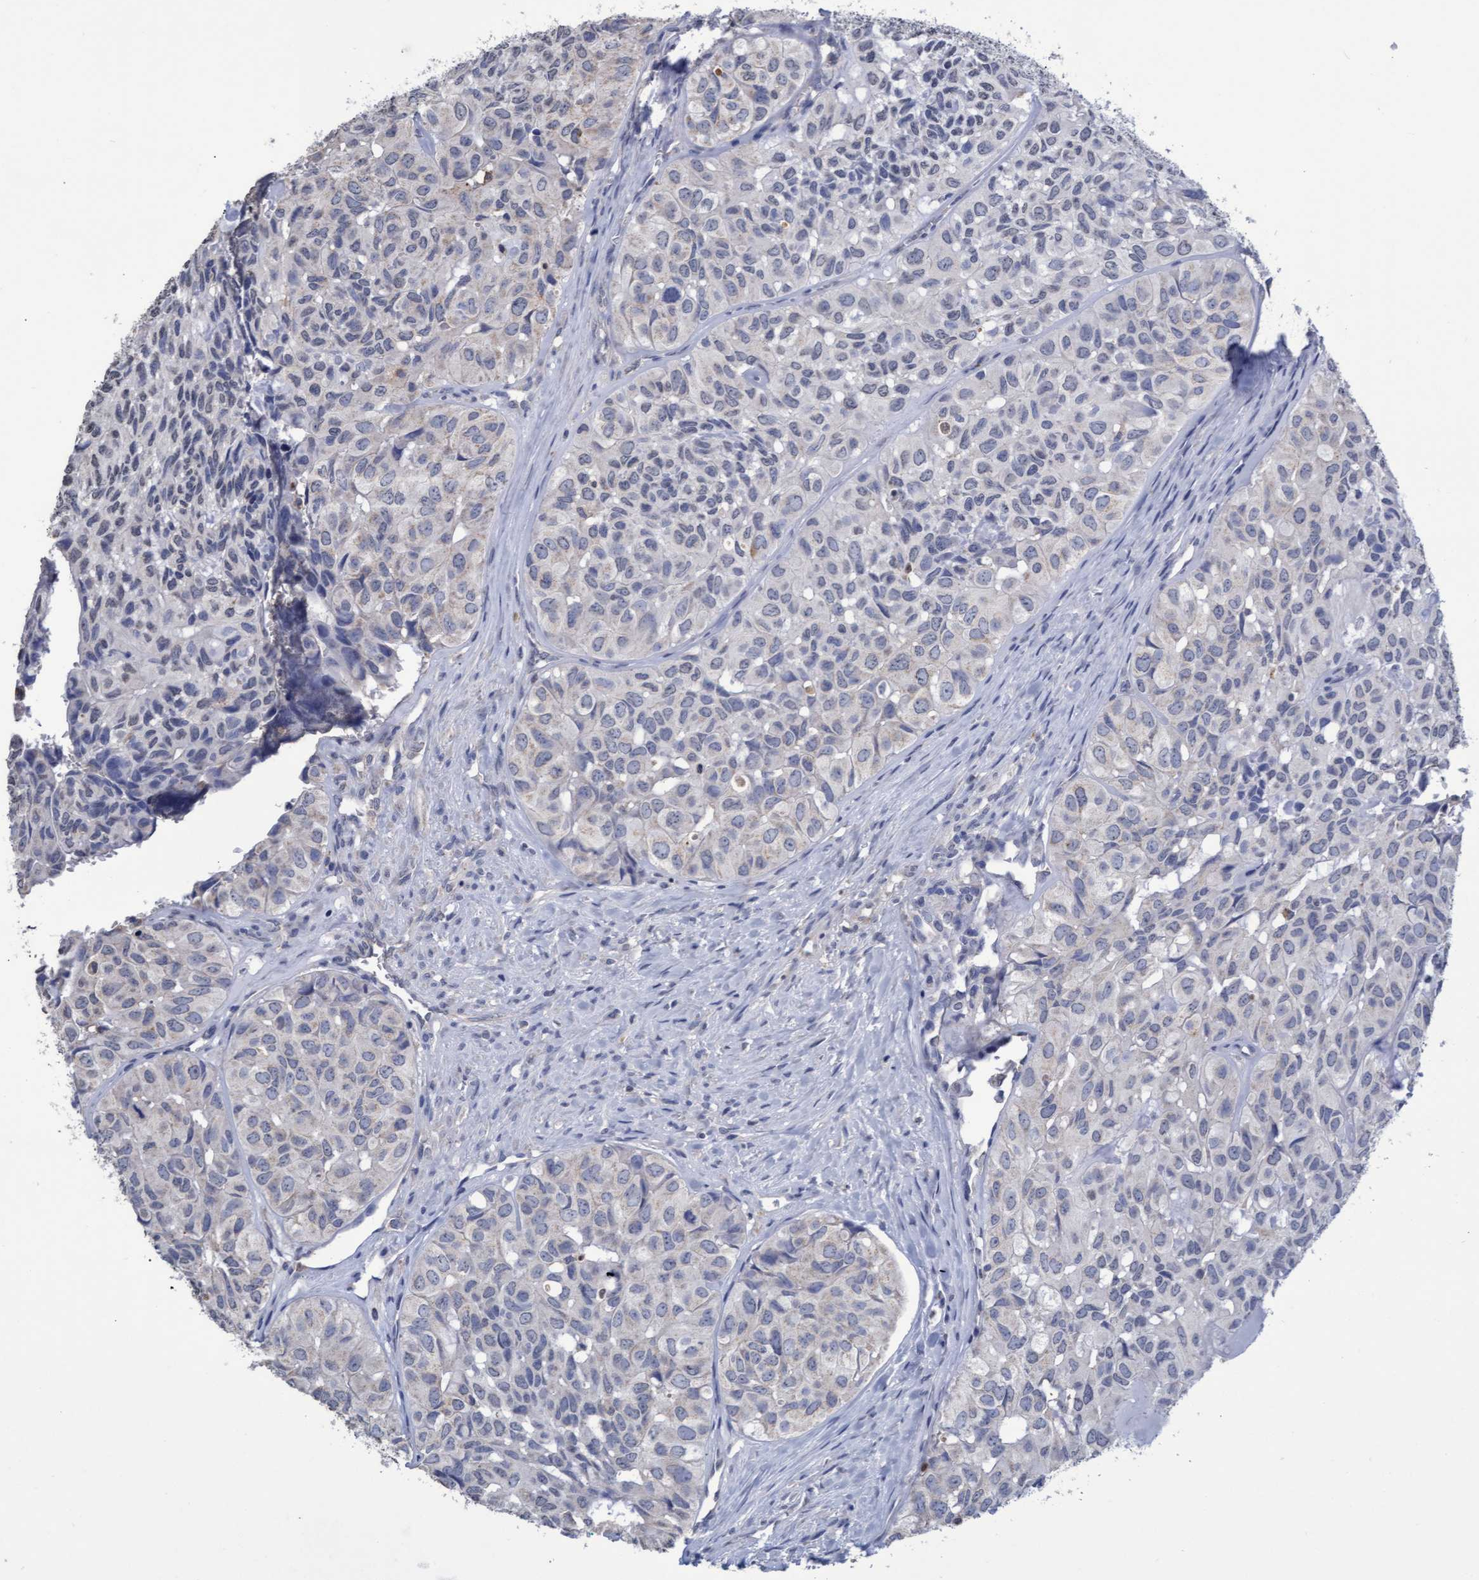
{"staining": {"intensity": "negative", "quantity": "none", "location": "none"}, "tissue": "head and neck cancer", "cell_type": "Tumor cells", "image_type": "cancer", "snomed": [{"axis": "morphology", "description": "Adenocarcinoma, NOS"}, {"axis": "topography", "description": "Salivary gland, NOS"}, {"axis": "topography", "description": "Head-Neck"}], "caption": "Immunohistochemistry (IHC) photomicrograph of human adenocarcinoma (head and neck) stained for a protein (brown), which displays no positivity in tumor cells. (DAB IHC with hematoxylin counter stain).", "gene": "GPR39", "patient": {"sex": "female", "age": 76}}